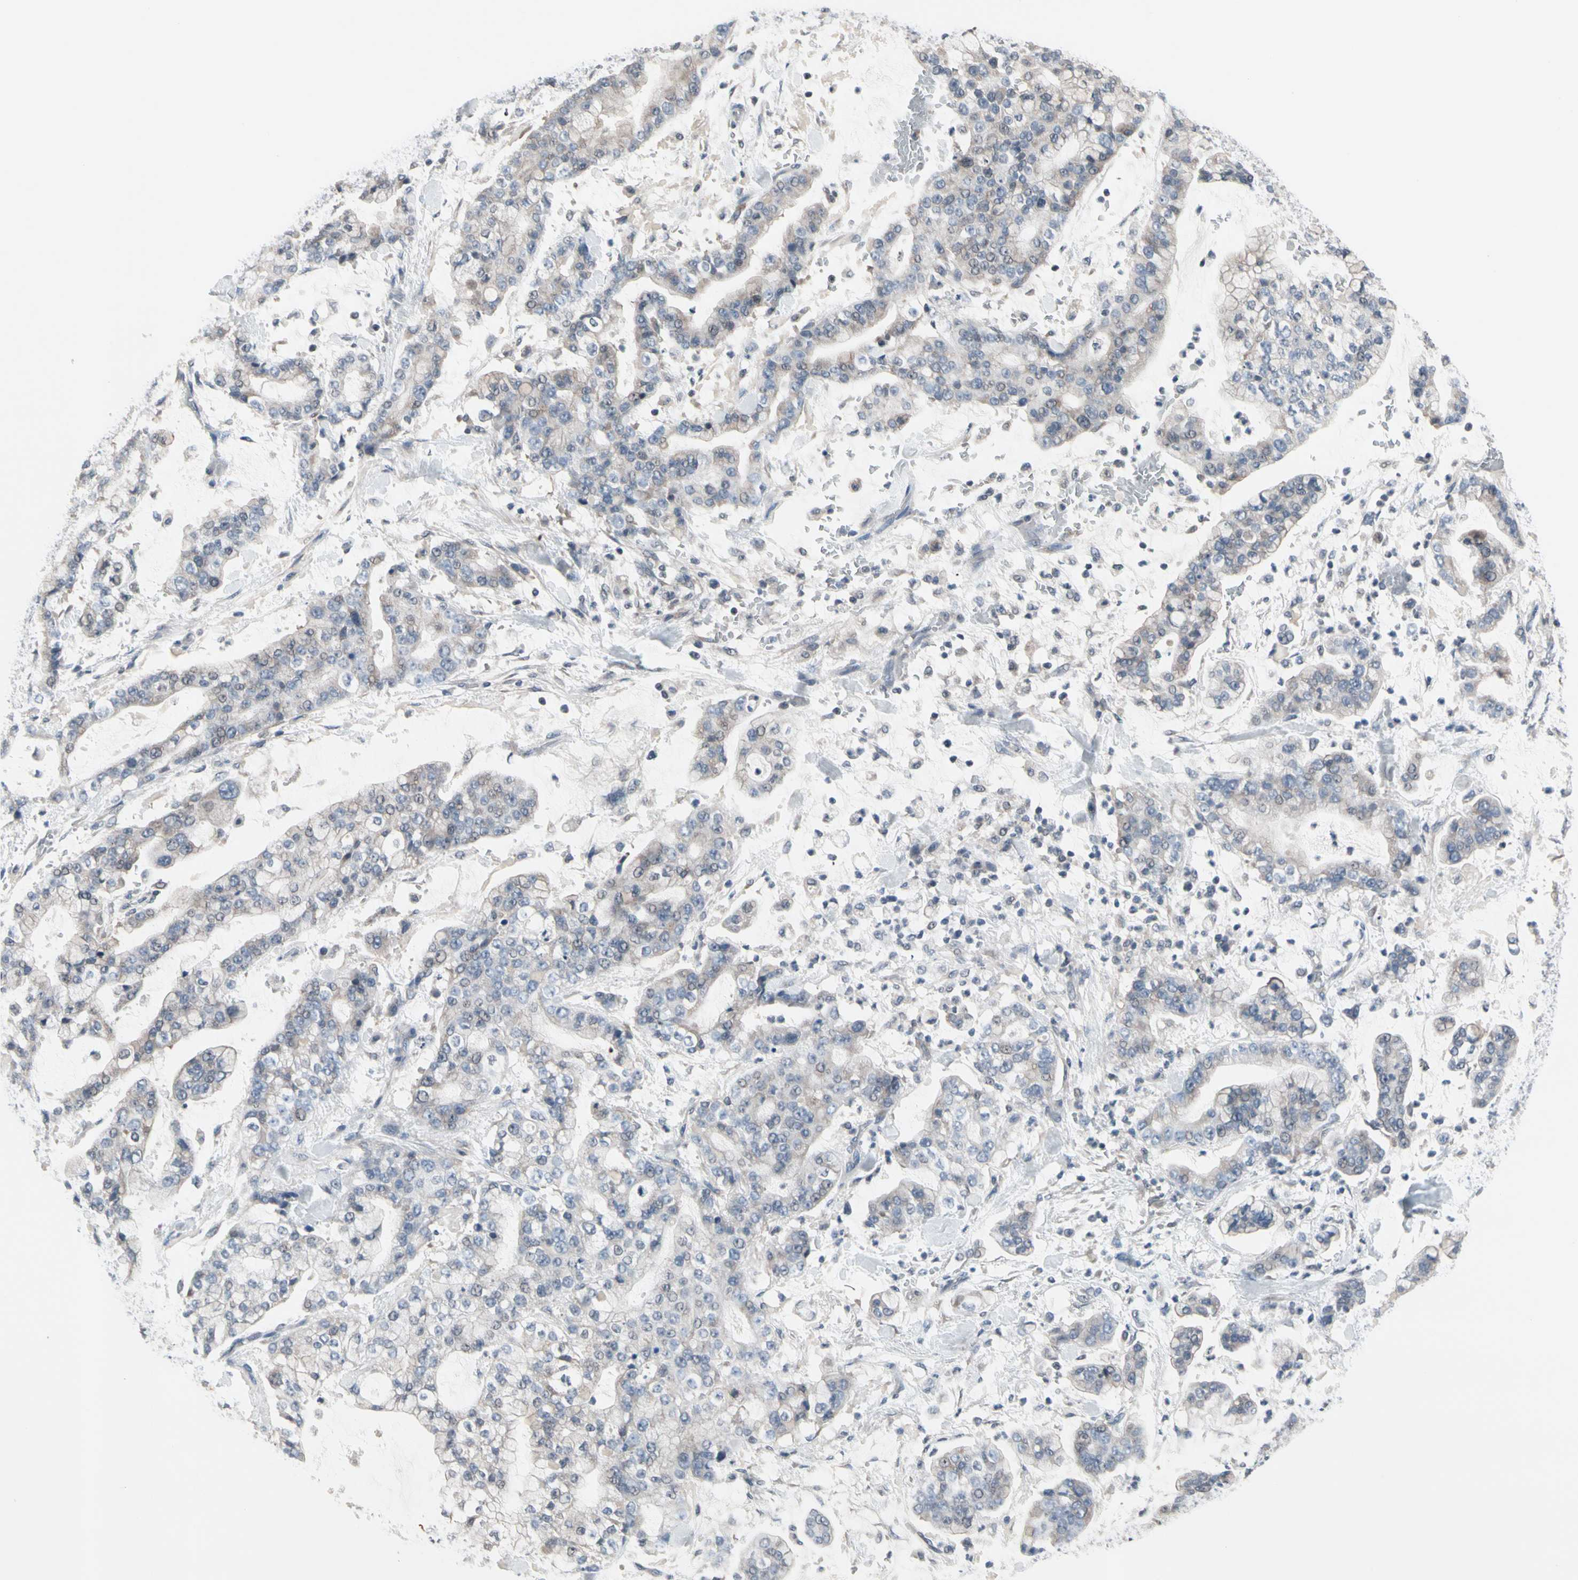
{"staining": {"intensity": "weak", "quantity": "25%-75%", "location": "cytoplasmic/membranous"}, "tissue": "stomach cancer", "cell_type": "Tumor cells", "image_type": "cancer", "snomed": [{"axis": "morphology", "description": "Normal tissue, NOS"}, {"axis": "morphology", "description": "Adenocarcinoma, NOS"}, {"axis": "topography", "description": "Stomach, upper"}, {"axis": "topography", "description": "Stomach"}], "caption": "DAB immunohistochemical staining of human stomach adenocarcinoma displays weak cytoplasmic/membranous protein expression in about 25%-75% of tumor cells.", "gene": "SV2A", "patient": {"sex": "male", "age": 76}}